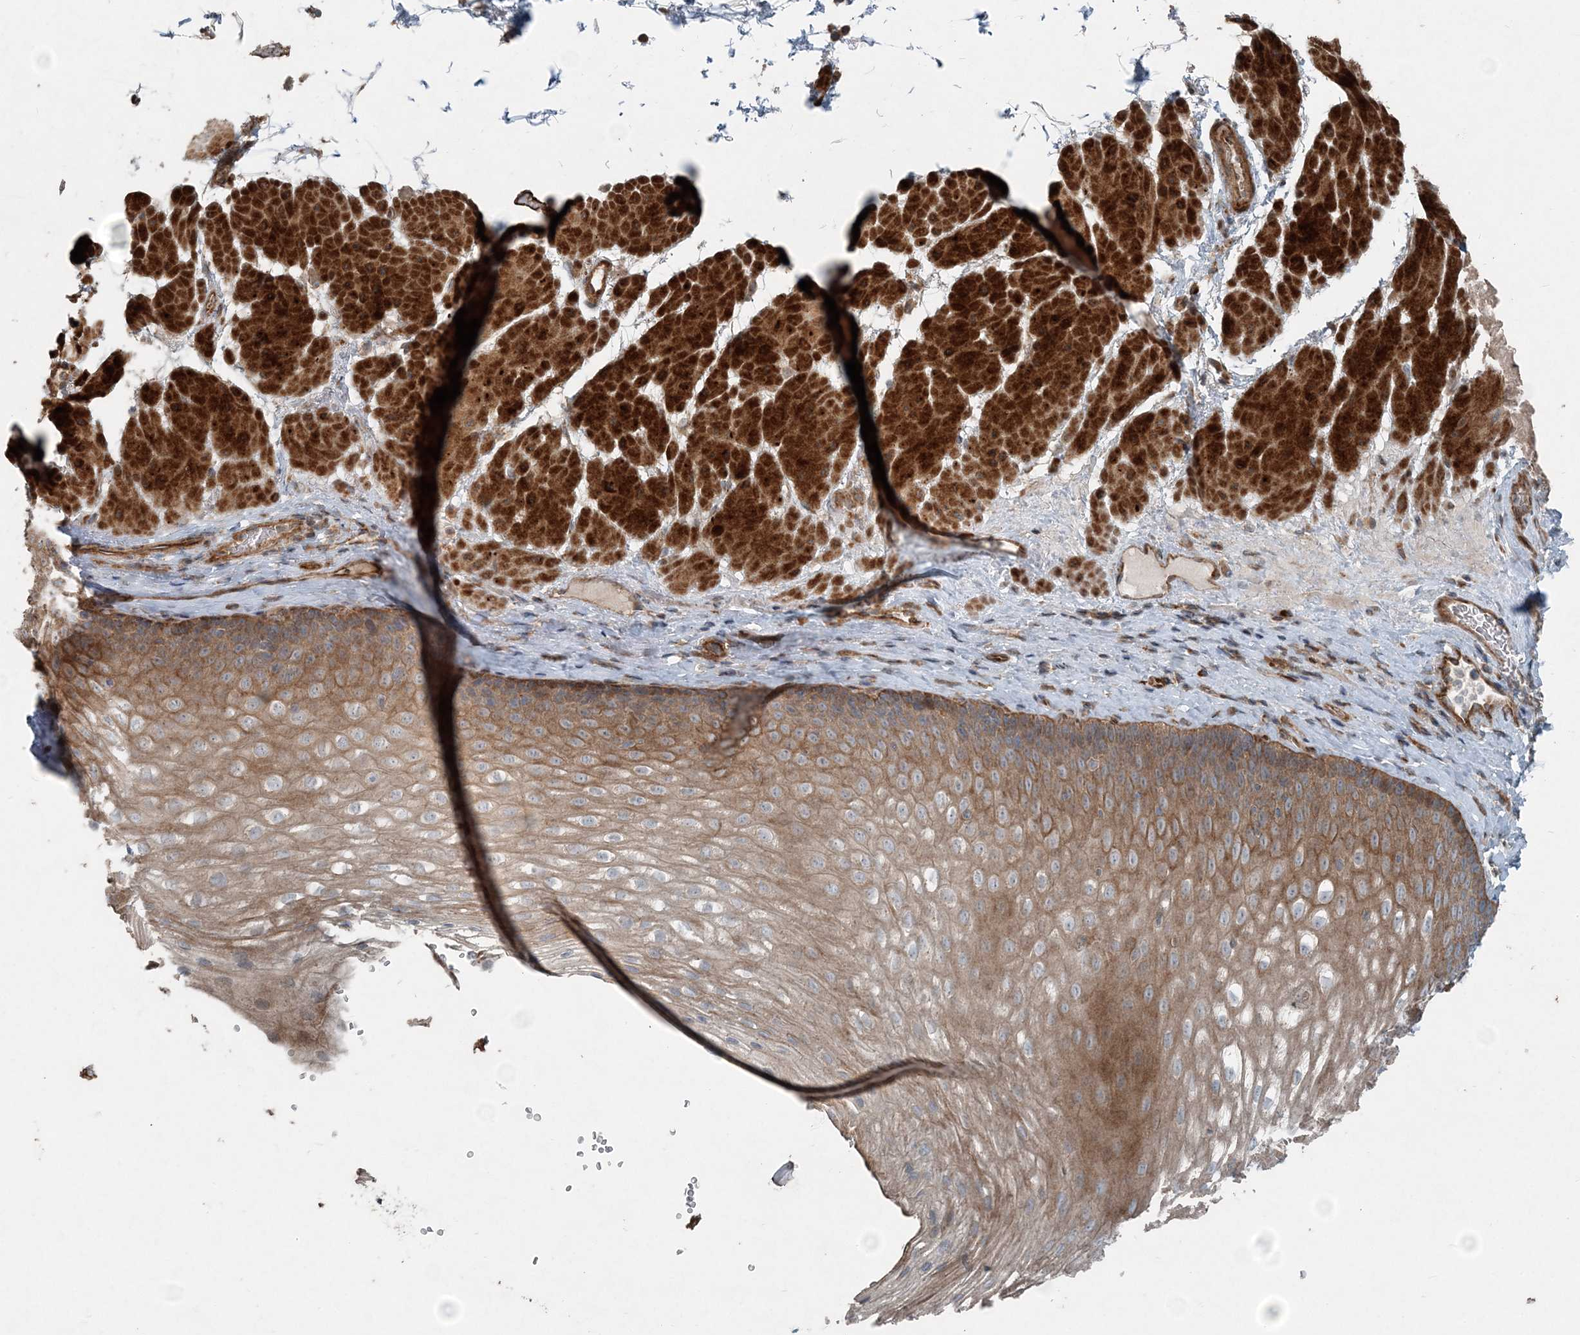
{"staining": {"intensity": "moderate", "quantity": ">75%", "location": "cytoplasmic/membranous"}, "tissue": "esophagus", "cell_type": "Squamous epithelial cells", "image_type": "normal", "snomed": [{"axis": "morphology", "description": "Normal tissue, NOS"}, {"axis": "topography", "description": "Esophagus"}], "caption": "The photomicrograph exhibits immunohistochemical staining of unremarkable esophagus. There is moderate cytoplasmic/membranous staining is appreciated in about >75% of squamous epithelial cells. The protein is stained brown, and the nuclei are stained in blue (DAB (3,3'-diaminobenzidine) IHC with brightfield microscopy, high magnification).", "gene": "INTU", "patient": {"sex": "female", "age": 66}}